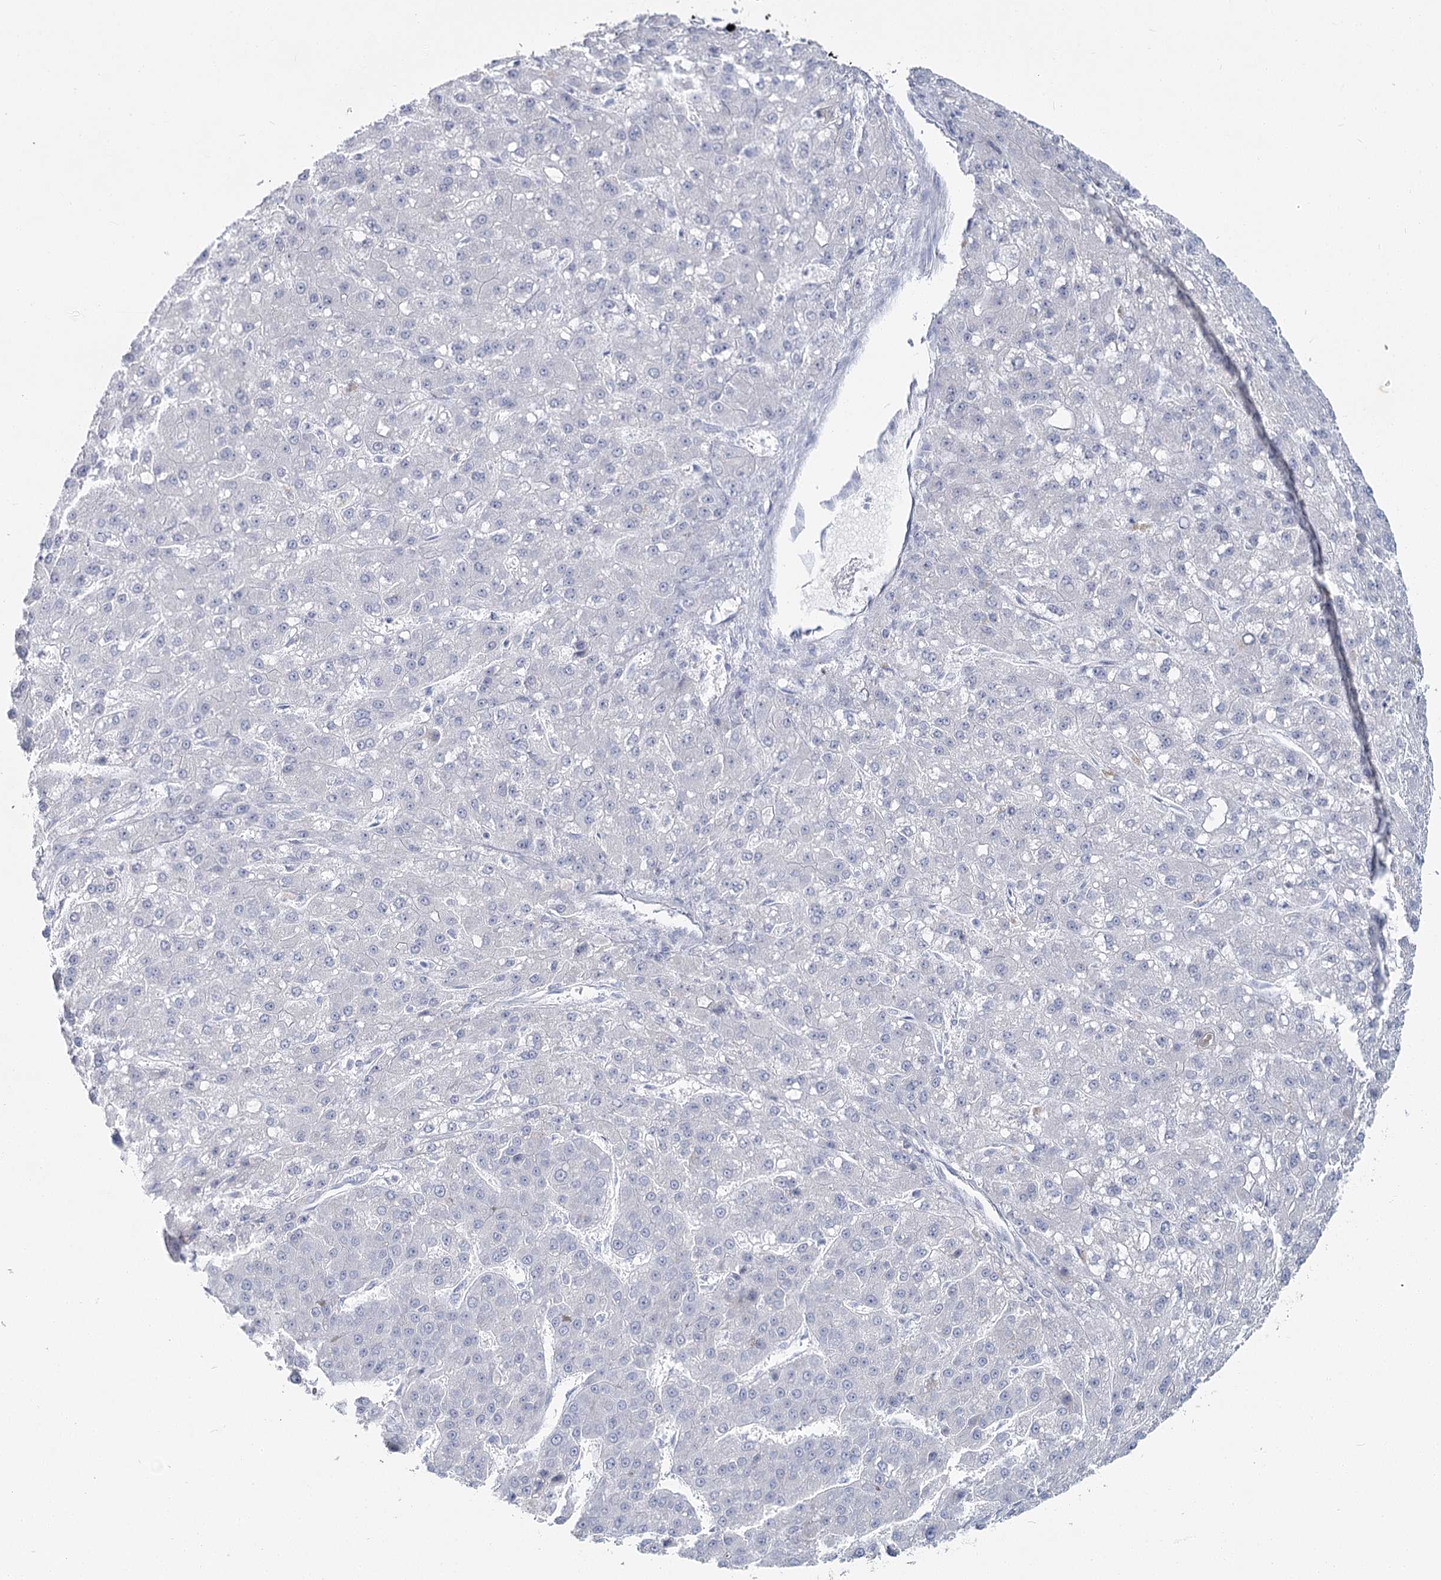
{"staining": {"intensity": "negative", "quantity": "none", "location": "none"}, "tissue": "liver cancer", "cell_type": "Tumor cells", "image_type": "cancer", "snomed": [{"axis": "morphology", "description": "Carcinoma, Hepatocellular, NOS"}, {"axis": "topography", "description": "Liver"}], "caption": "DAB immunohistochemical staining of liver hepatocellular carcinoma displays no significant staining in tumor cells.", "gene": "IFIT5", "patient": {"sex": "male", "age": 67}}